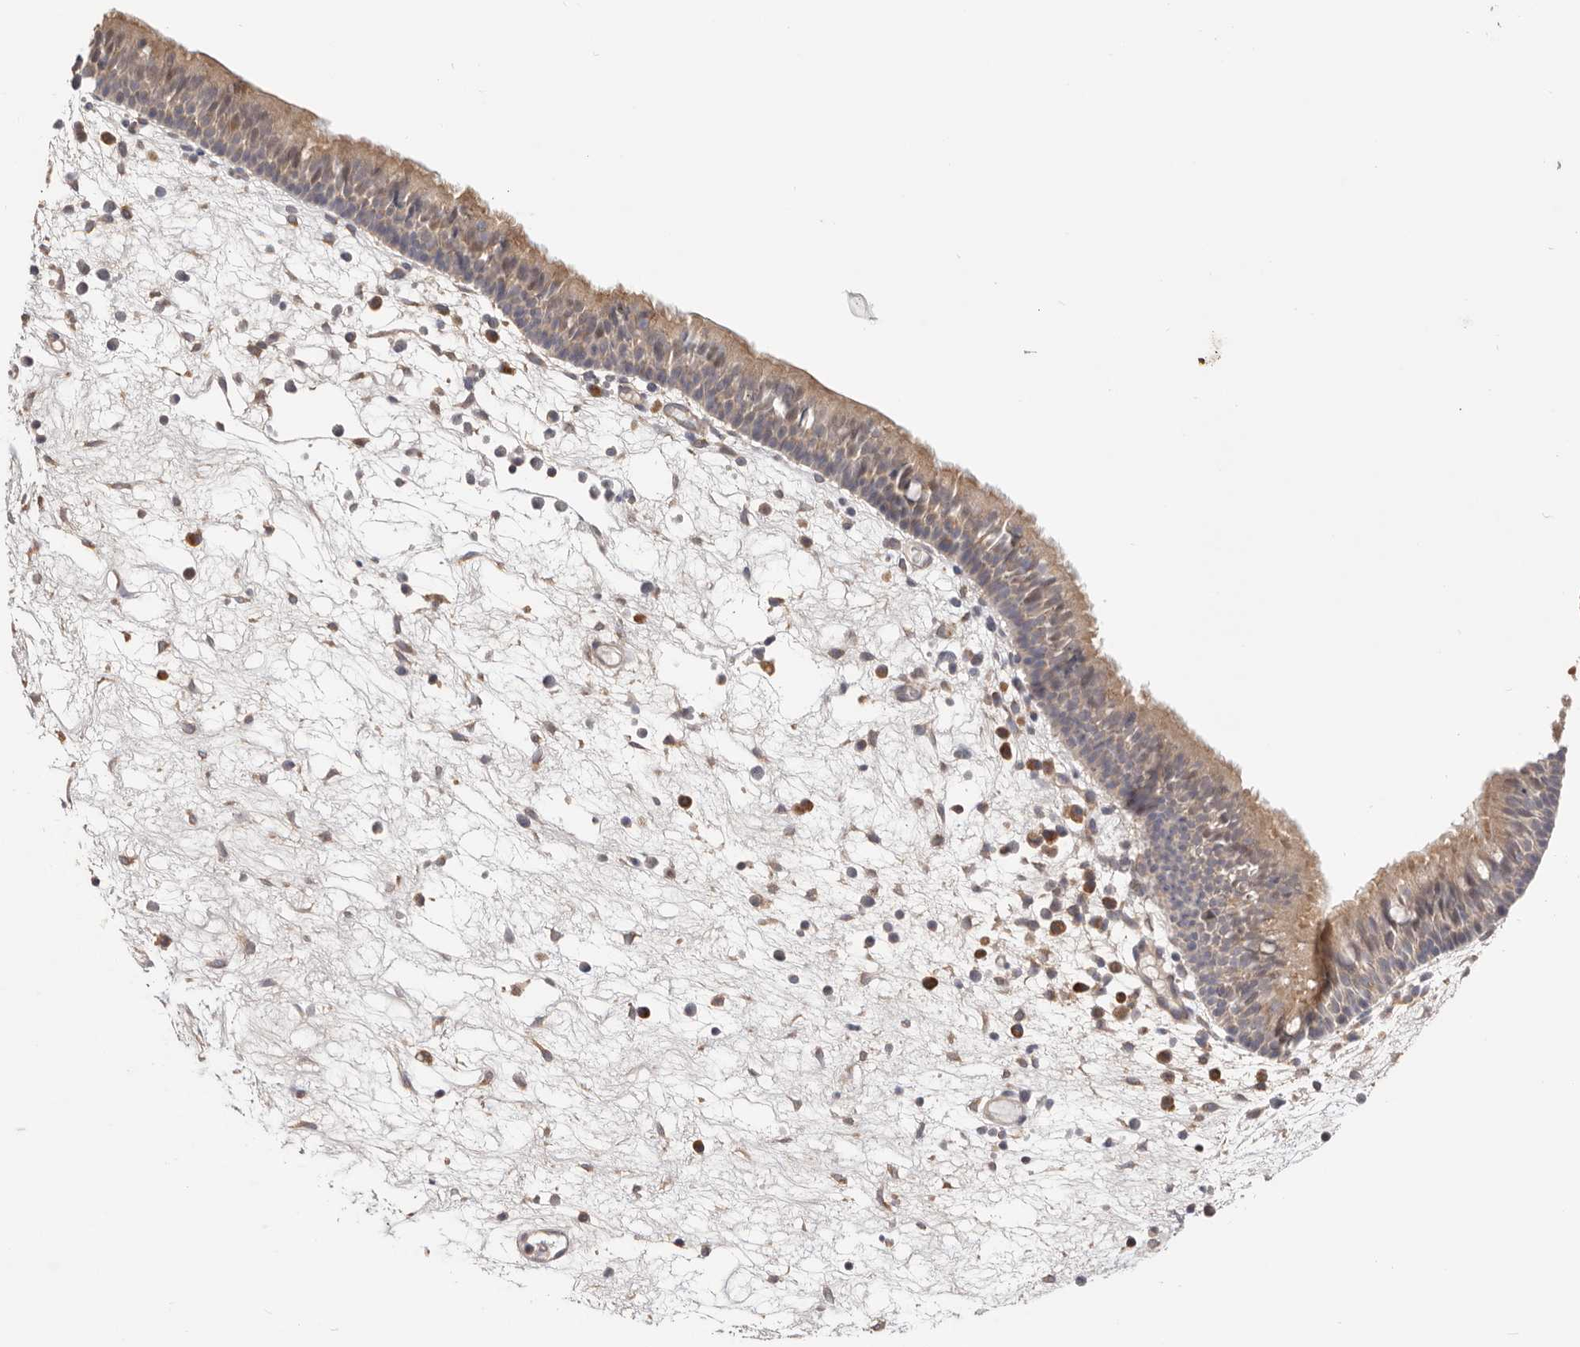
{"staining": {"intensity": "weak", "quantity": ">75%", "location": "cytoplasmic/membranous"}, "tissue": "nasopharynx", "cell_type": "Respiratory epithelial cells", "image_type": "normal", "snomed": [{"axis": "morphology", "description": "Normal tissue, NOS"}, {"axis": "morphology", "description": "Inflammation, NOS"}, {"axis": "morphology", "description": "Malignant melanoma, Metastatic site"}, {"axis": "topography", "description": "Nasopharynx"}], "caption": "Weak cytoplasmic/membranous staining is identified in approximately >75% of respiratory epithelial cells in normal nasopharynx. The protein of interest is stained brown, and the nuclei are stained in blue (DAB IHC with brightfield microscopy, high magnification).", "gene": "LRP6", "patient": {"sex": "male", "age": 70}}